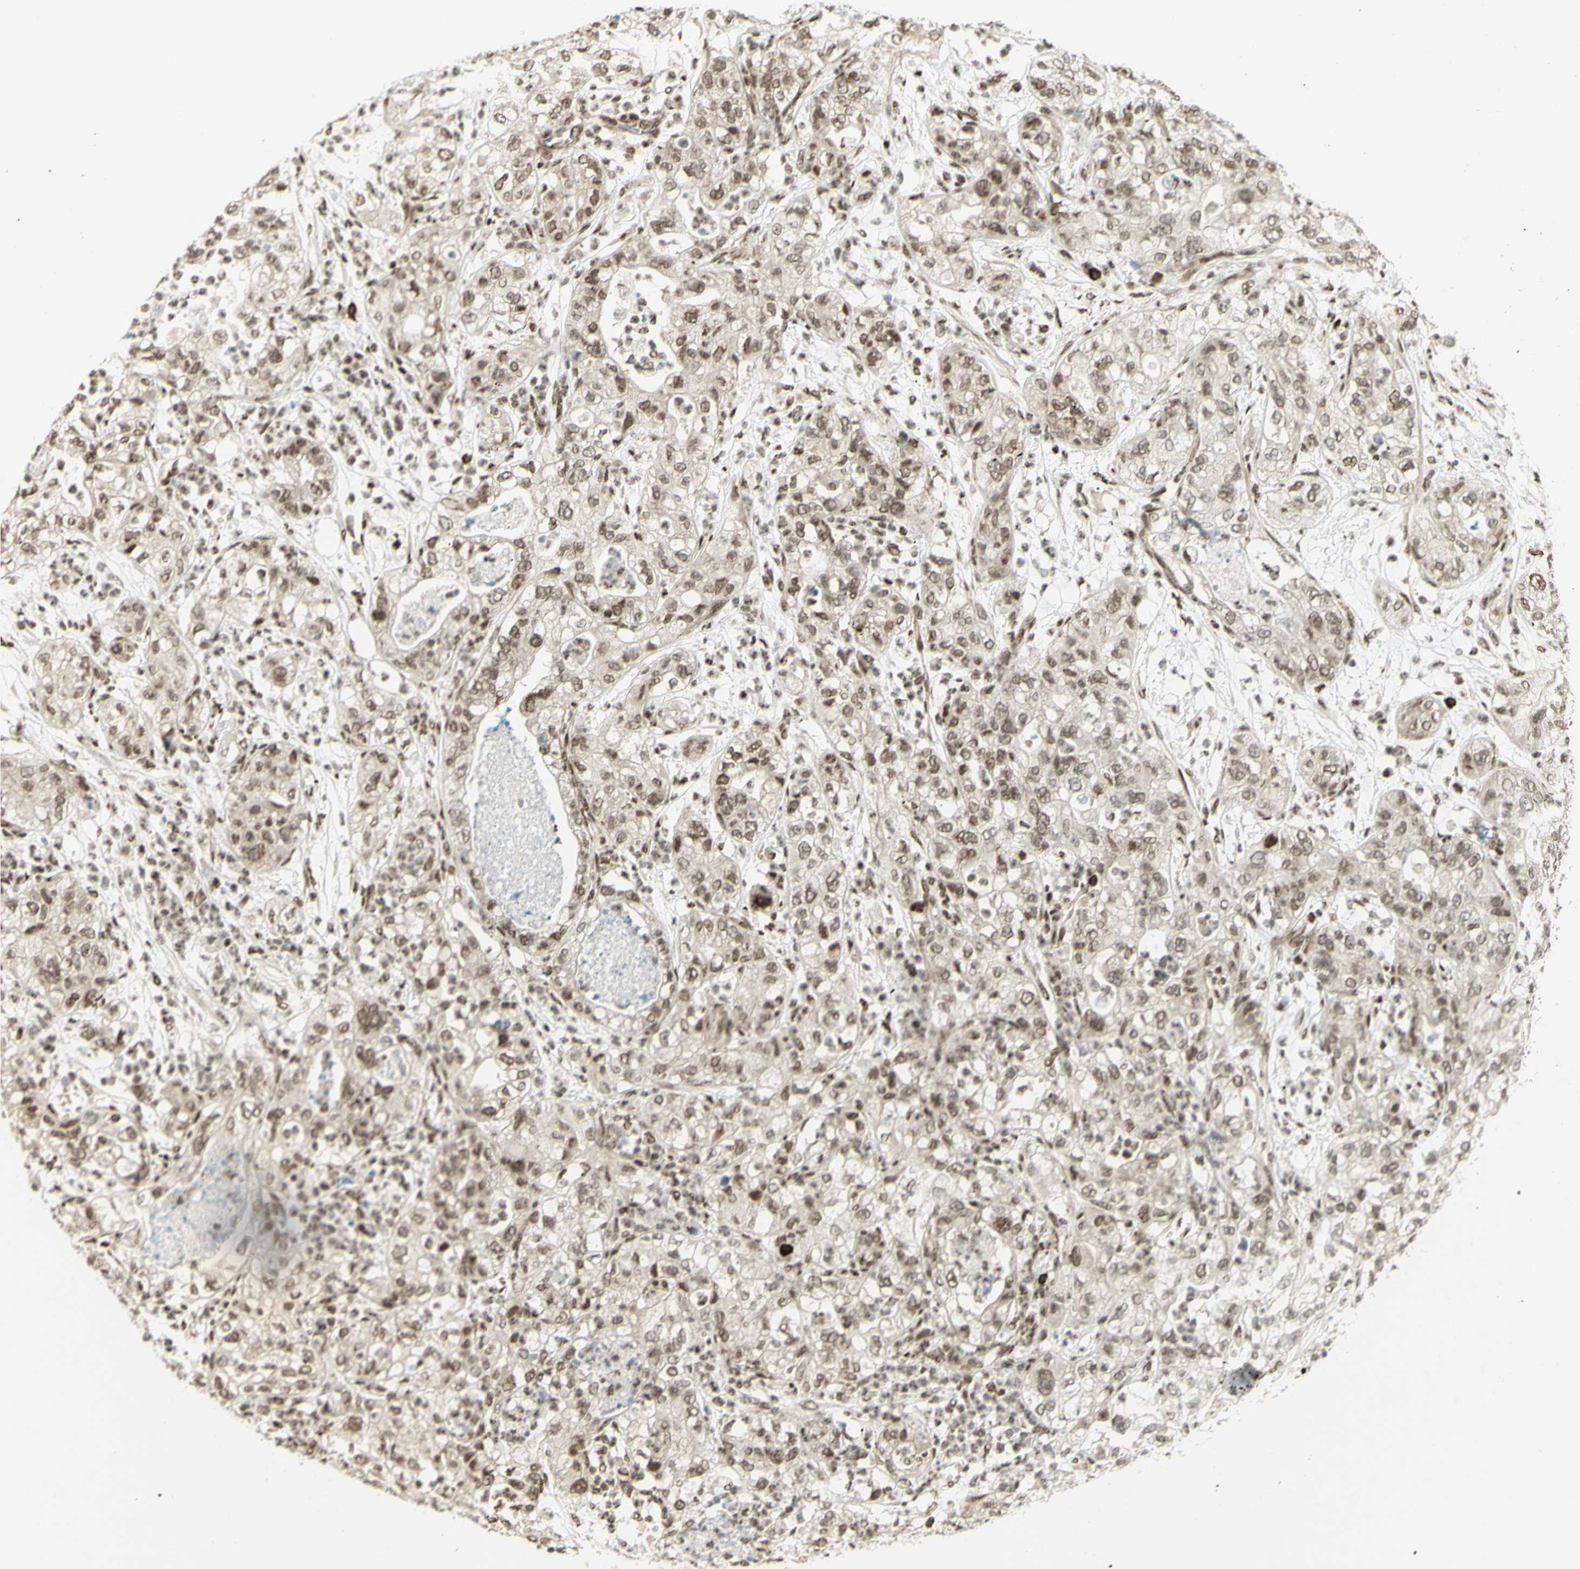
{"staining": {"intensity": "weak", "quantity": ">75%", "location": "nuclear"}, "tissue": "pancreatic cancer", "cell_type": "Tumor cells", "image_type": "cancer", "snomed": [{"axis": "morphology", "description": "Adenocarcinoma, NOS"}, {"axis": "topography", "description": "Pancreas"}], "caption": "Immunohistochemical staining of human pancreatic cancer demonstrates low levels of weak nuclear protein positivity in approximately >75% of tumor cells.", "gene": "ZMYM6", "patient": {"sex": "female", "age": 78}}